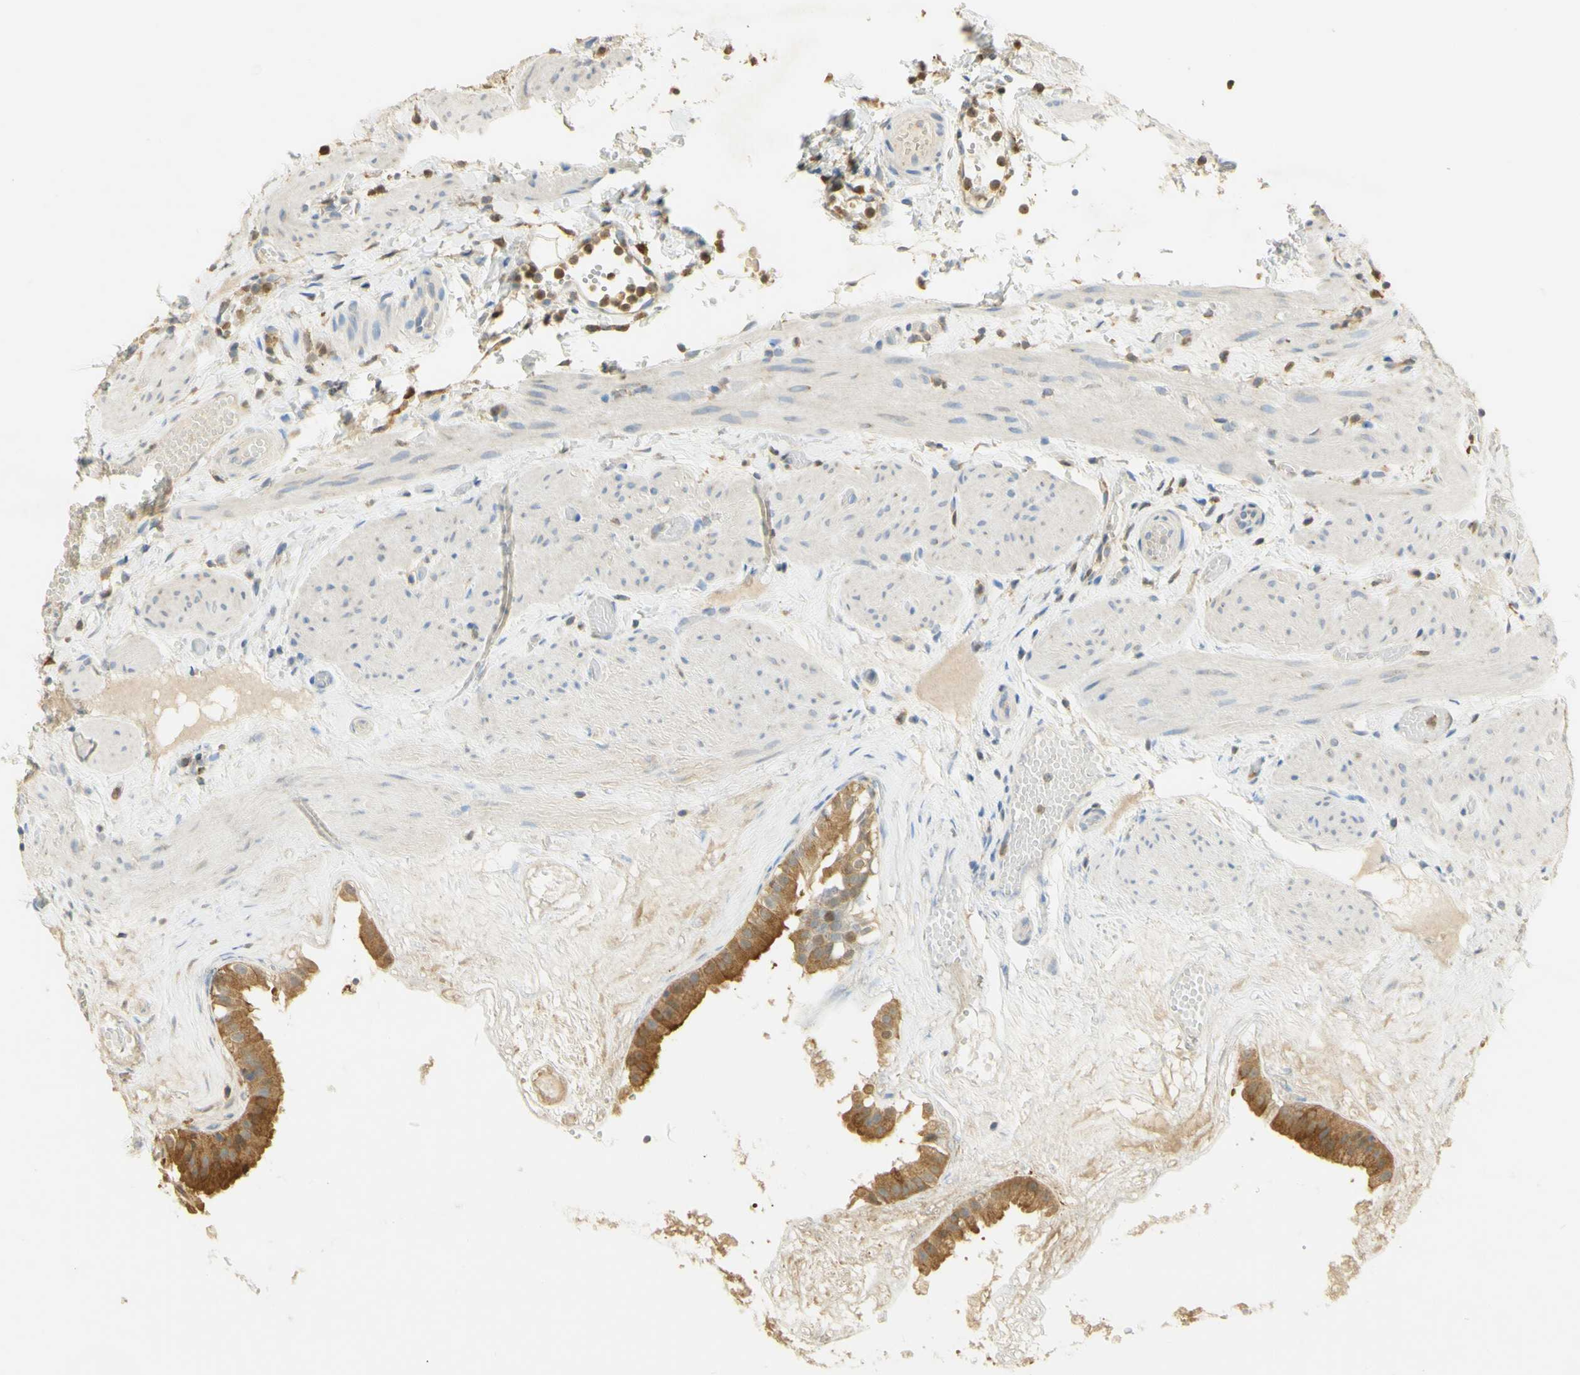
{"staining": {"intensity": "moderate", "quantity": ">75%", "location": "cytoplasmic/membranous"}, "tissue": "gallbladder", "cell_type": "Glandular cells", "image_type": "normal", "snomed": [{"axis": "morphology", "description": "Normal tissue, NOS"}, {"axis": "topography", "description": "Gallbladder"}], "caption": "This is an image of IHC staining of normal gallbladder, which shows moderate staining in the cytoplasmic/membranous of glandular cells.", "gene": "PAK1", "patient": {"sex": "female", "age": 26}}